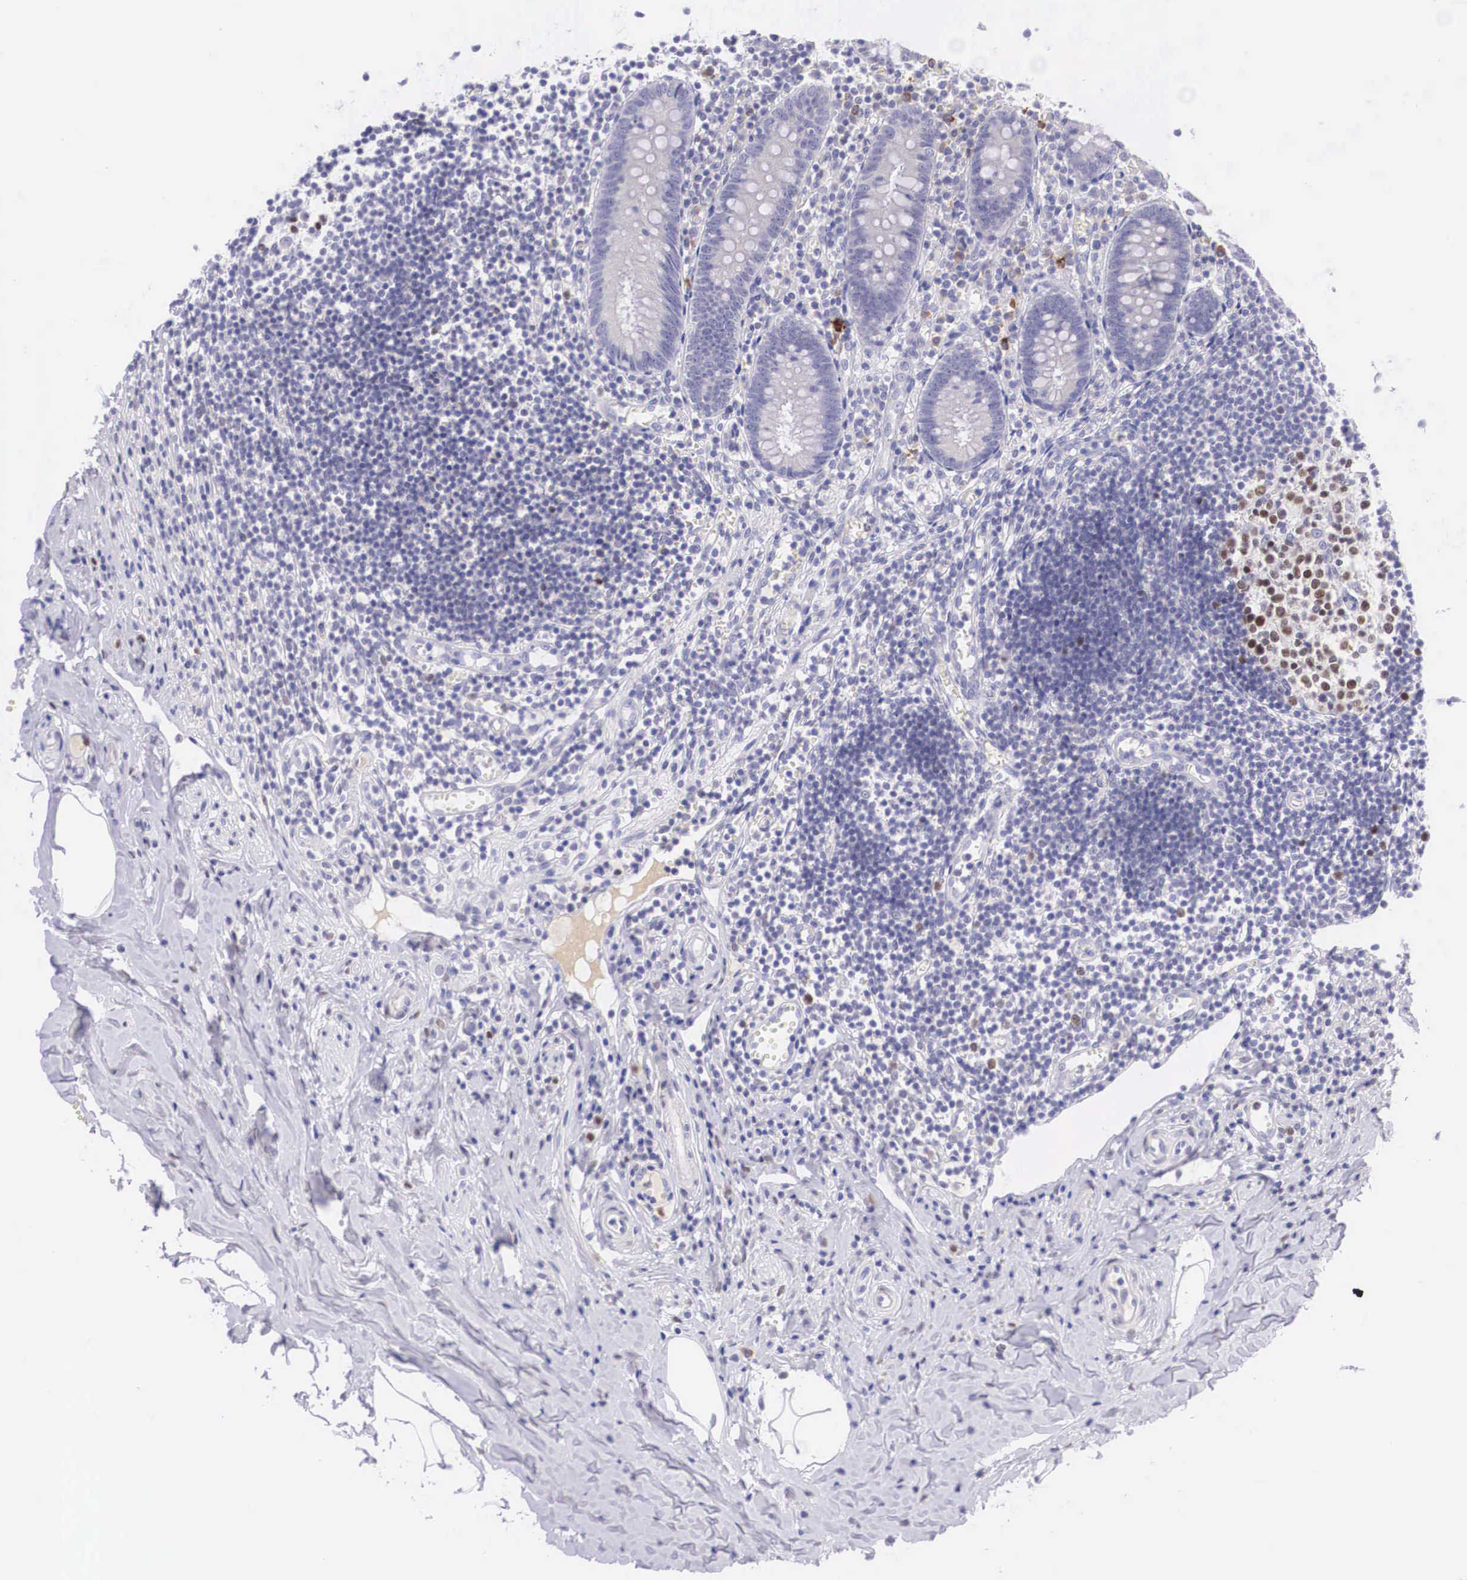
{"staining": {"intensity": "negative", "quantity": "none", "location": "none"}, "tissue": "appendix", "cell_type": "Glandular cells", "image_type": "normal", "snomed": [{"axis": "morphology", "description": "Normal tissue, NOS"}, {"axis": "topography", "description": "Appendix"}], "caption": "A histopathology image of appendix stained for a protein exhibits no brown staining in glandular cells.", "gene": "BCL6", "patient": {"sex": "female", "age": 19}}